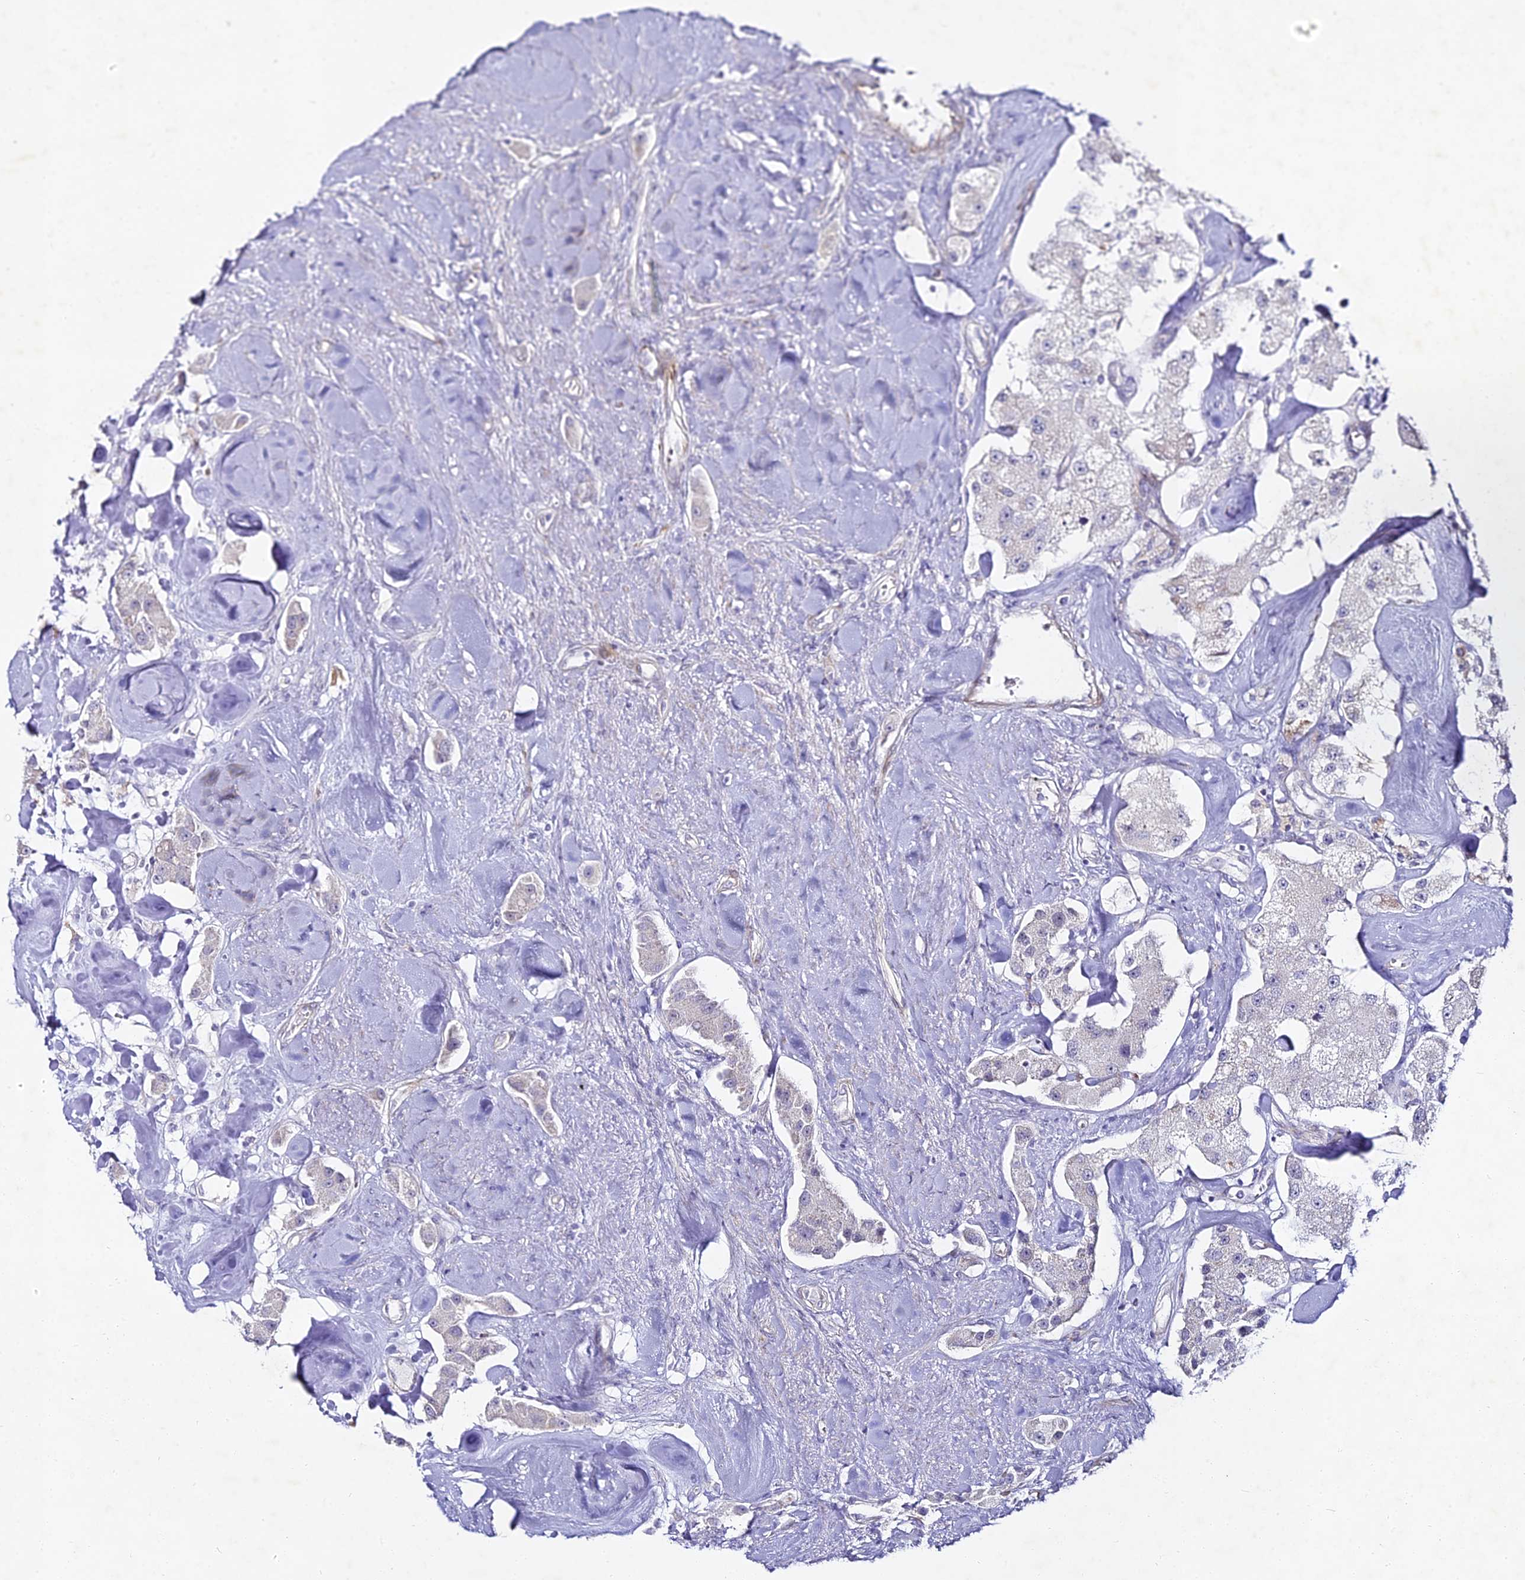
{"staining": {"intensity": "negative", "quantity": "none", "location": "none"}, "tissue": "carcinoid", "cell_type": "Tumor cells", "image_type": "cancer", "snomed": [{"axis": "morphology", "description": "Carcinoid, malignant, NOS"}, {"axis": "topography", "description": "Pancreas"}], "caption": "An image of malignant carcinoid stained for a protein exhibits no brown staining in tumor cells.", "gene": "ALPG", "patient": {"sex": "male", "age": 41}}